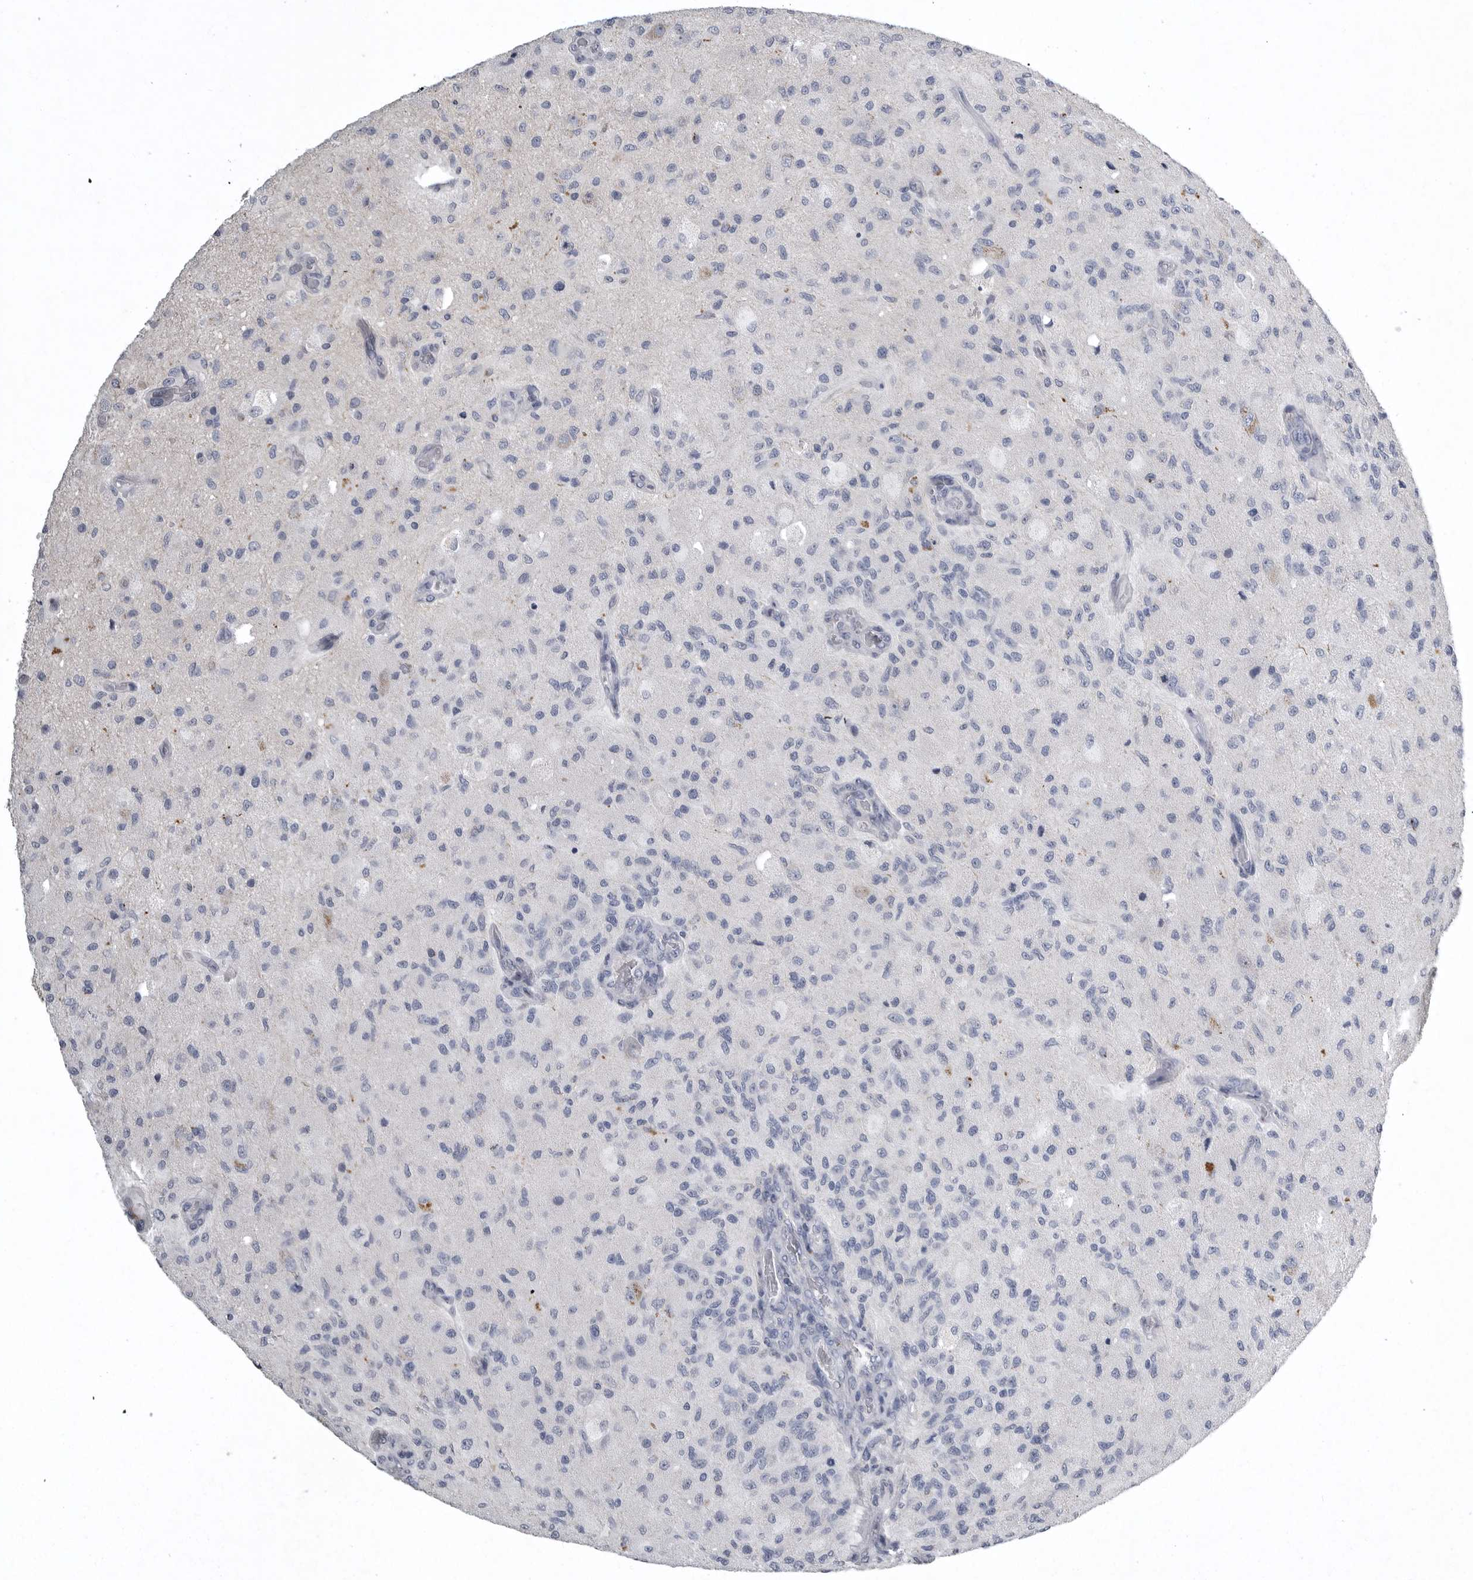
{"staining": {"intensity": "negative", "quantity": "none", "location": "none"}, "tissue": "glioma", "cell_type": "Tumor cells", "image_type": "cancer", "snomed": [{"axis": "morphology", "description": "Normal tissue, NOS"}, {"axis": "morphology", "description": "Glioma, malignant, High grade"}, {"axis": "topography", "description": "Cerebral cortex"}], "caption": "The histopathology image displays no staining of tumor cells in glioma.", "gene": "CRP", "patient": {"sex": "male", "age": 77}}